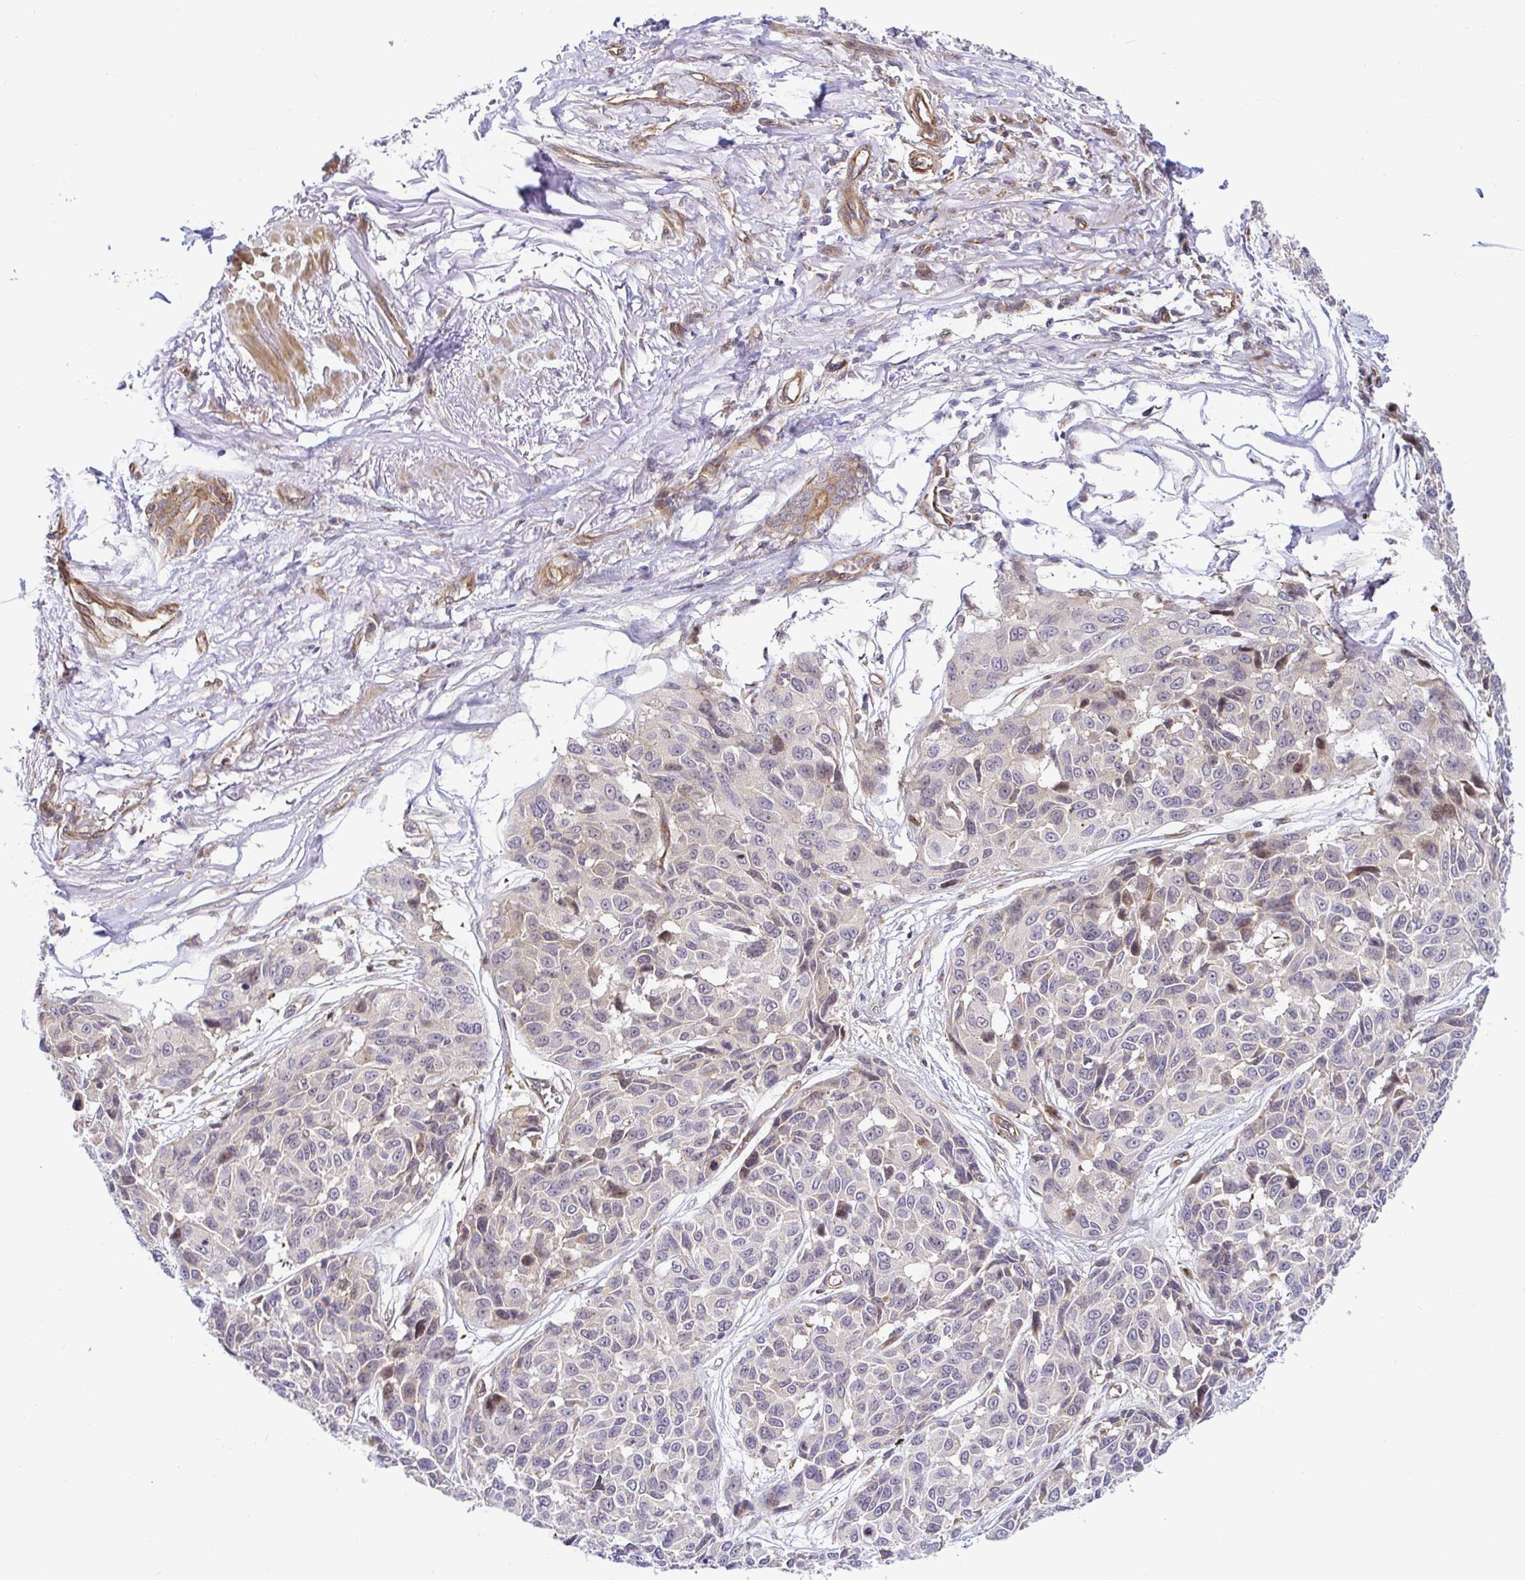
{"staining": {"intensity": "weak", "quantity": "<25%", "location": "cytoplasmic/membranous"}, "tissue": "melanoma", "cell_type": "Tumor cells", "image_type": "cancer", "snomed": [{"axis": "morphology", "description": "Malignant melanoma, NOS"}, {"axis": "topography", "description": "Skin"}], "caption": "Immunohistochemistry (IHC) of malignant melanoma shows no staining in tumor cells.", "gene": "TRIM55", "patient": {"sex": "female", "age": 66}}